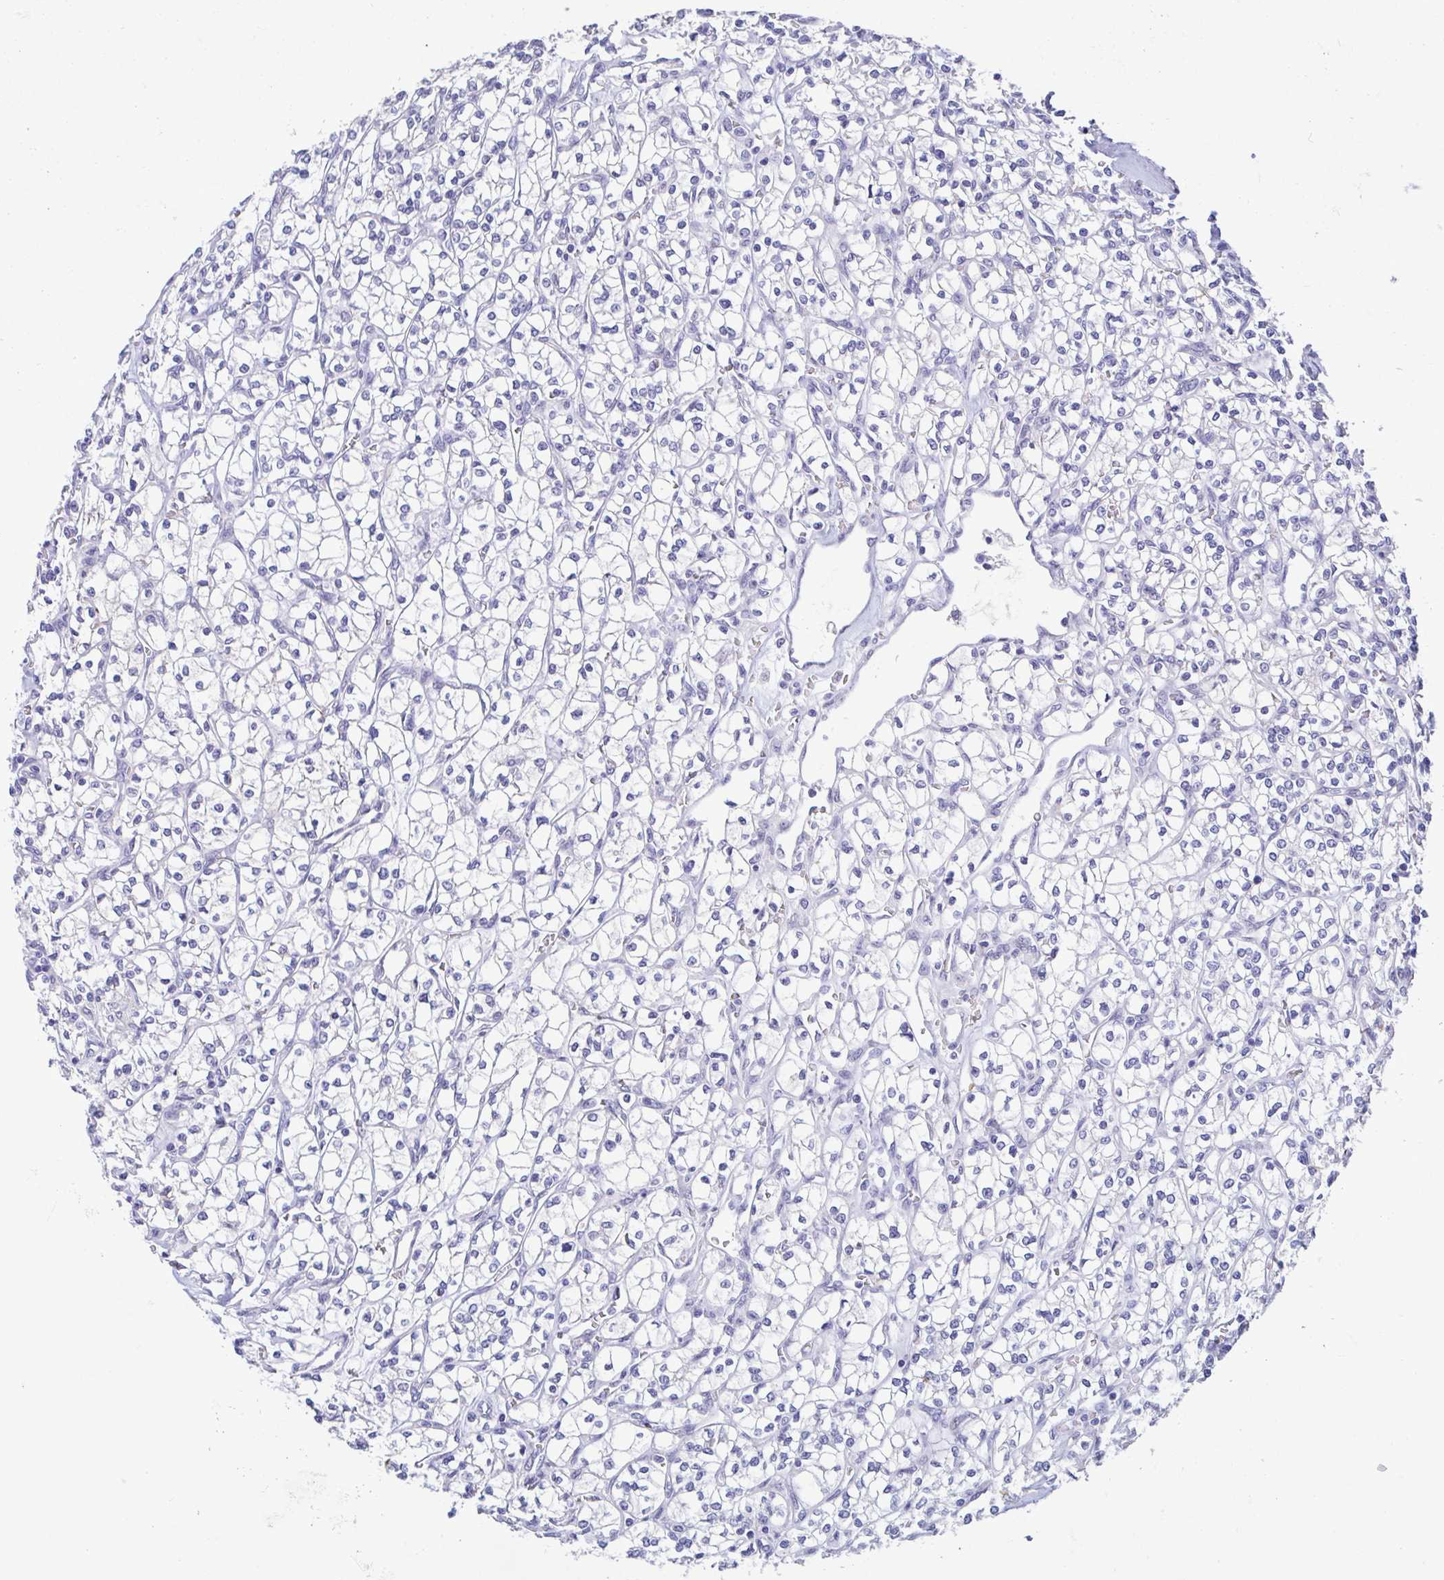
{"staining": {"intensity": "negative", "quantity": "none", "location": "none"}, "tissue": "renal cancer", "cell_type": "Tumor cells", "image_type": "cancer", "snomed": [{"axis": "morphology", "description": "Adenocarcinoma, NOS"}, {"axis": "topography", "description": "Kidney"}], "caption": "Tumor cells show no significant positivity in renal cancer (adenocarcinoma).", "gene": "PERM1", "patient": {"sex": "female", "age": 64}}